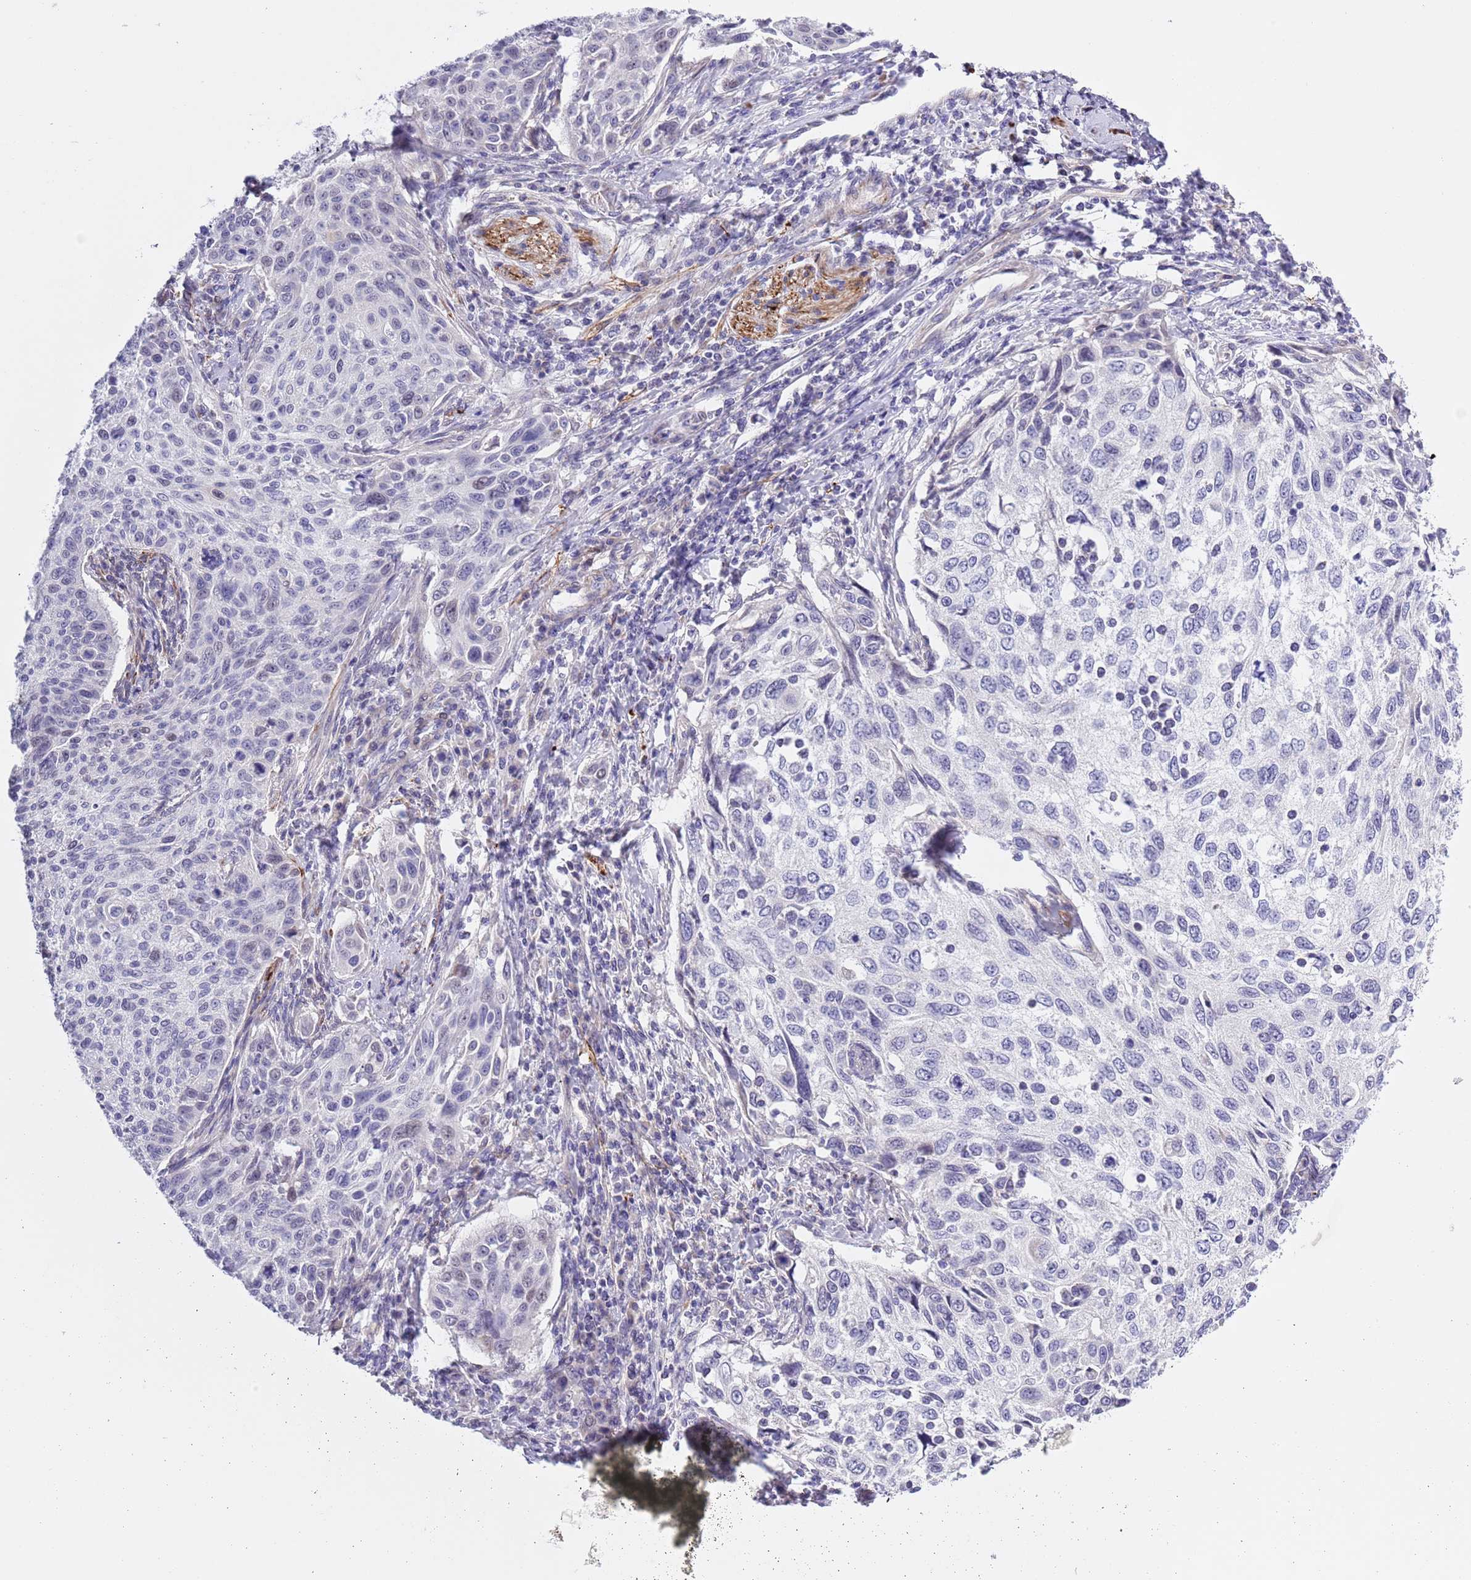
{"staining": {"intensity": "negative", "quantity": "none", "location": "none"}, "tissue": "cervical cancer", "cell_type": "Tumor cells", "image_type": "cancer", "snomed": [{"axis": "morphology", "description": "Squamous cell carcinoma, NOS"}, {"axis": "topography", "description": "Cervix"}], "caption": "The micrograph demonstrates no staining of tumor cells in cervical cancer.", "gene": "NET1", "patient": {"sex": "female", "age": 70}}